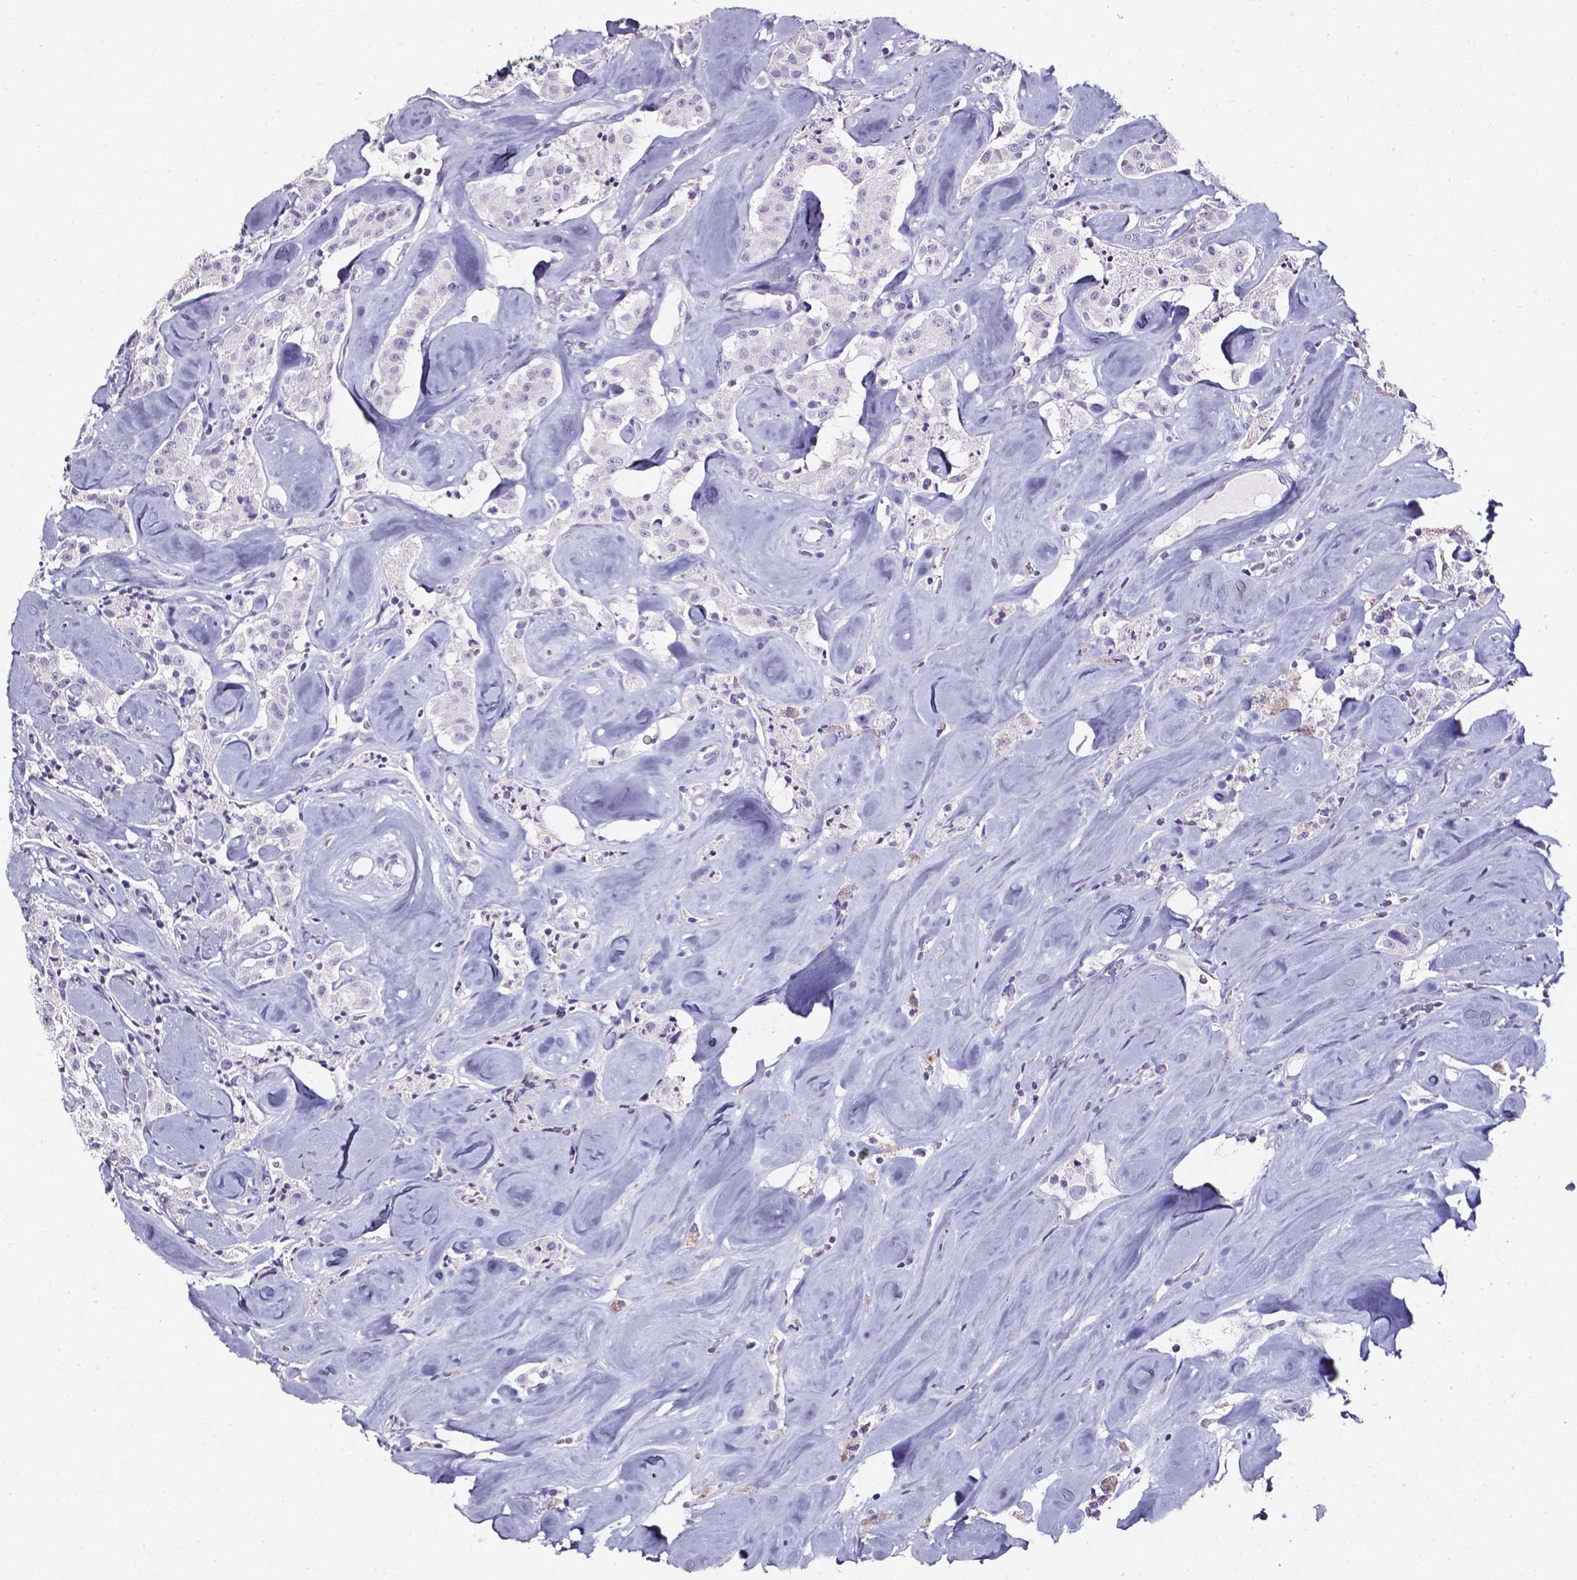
{"staining": {"intensity": "negative", "quantity": "none", "location": "none"}, "tissue": "carcinoid", "cell_type": "Tumor cells", "image_type": "cancer", "snomed": [{"axis": "morphology", "description": "Carcinoid, malignant, NOS"}, {"axis": "topography", "description": "Pancreas"}], "caption": "Immunohistochemical staining of malignant carcinoid exhibits no significant expression in tumor cells.", "gene": "AKR1B10", "patient": {"sex": "male", "age": 41}}